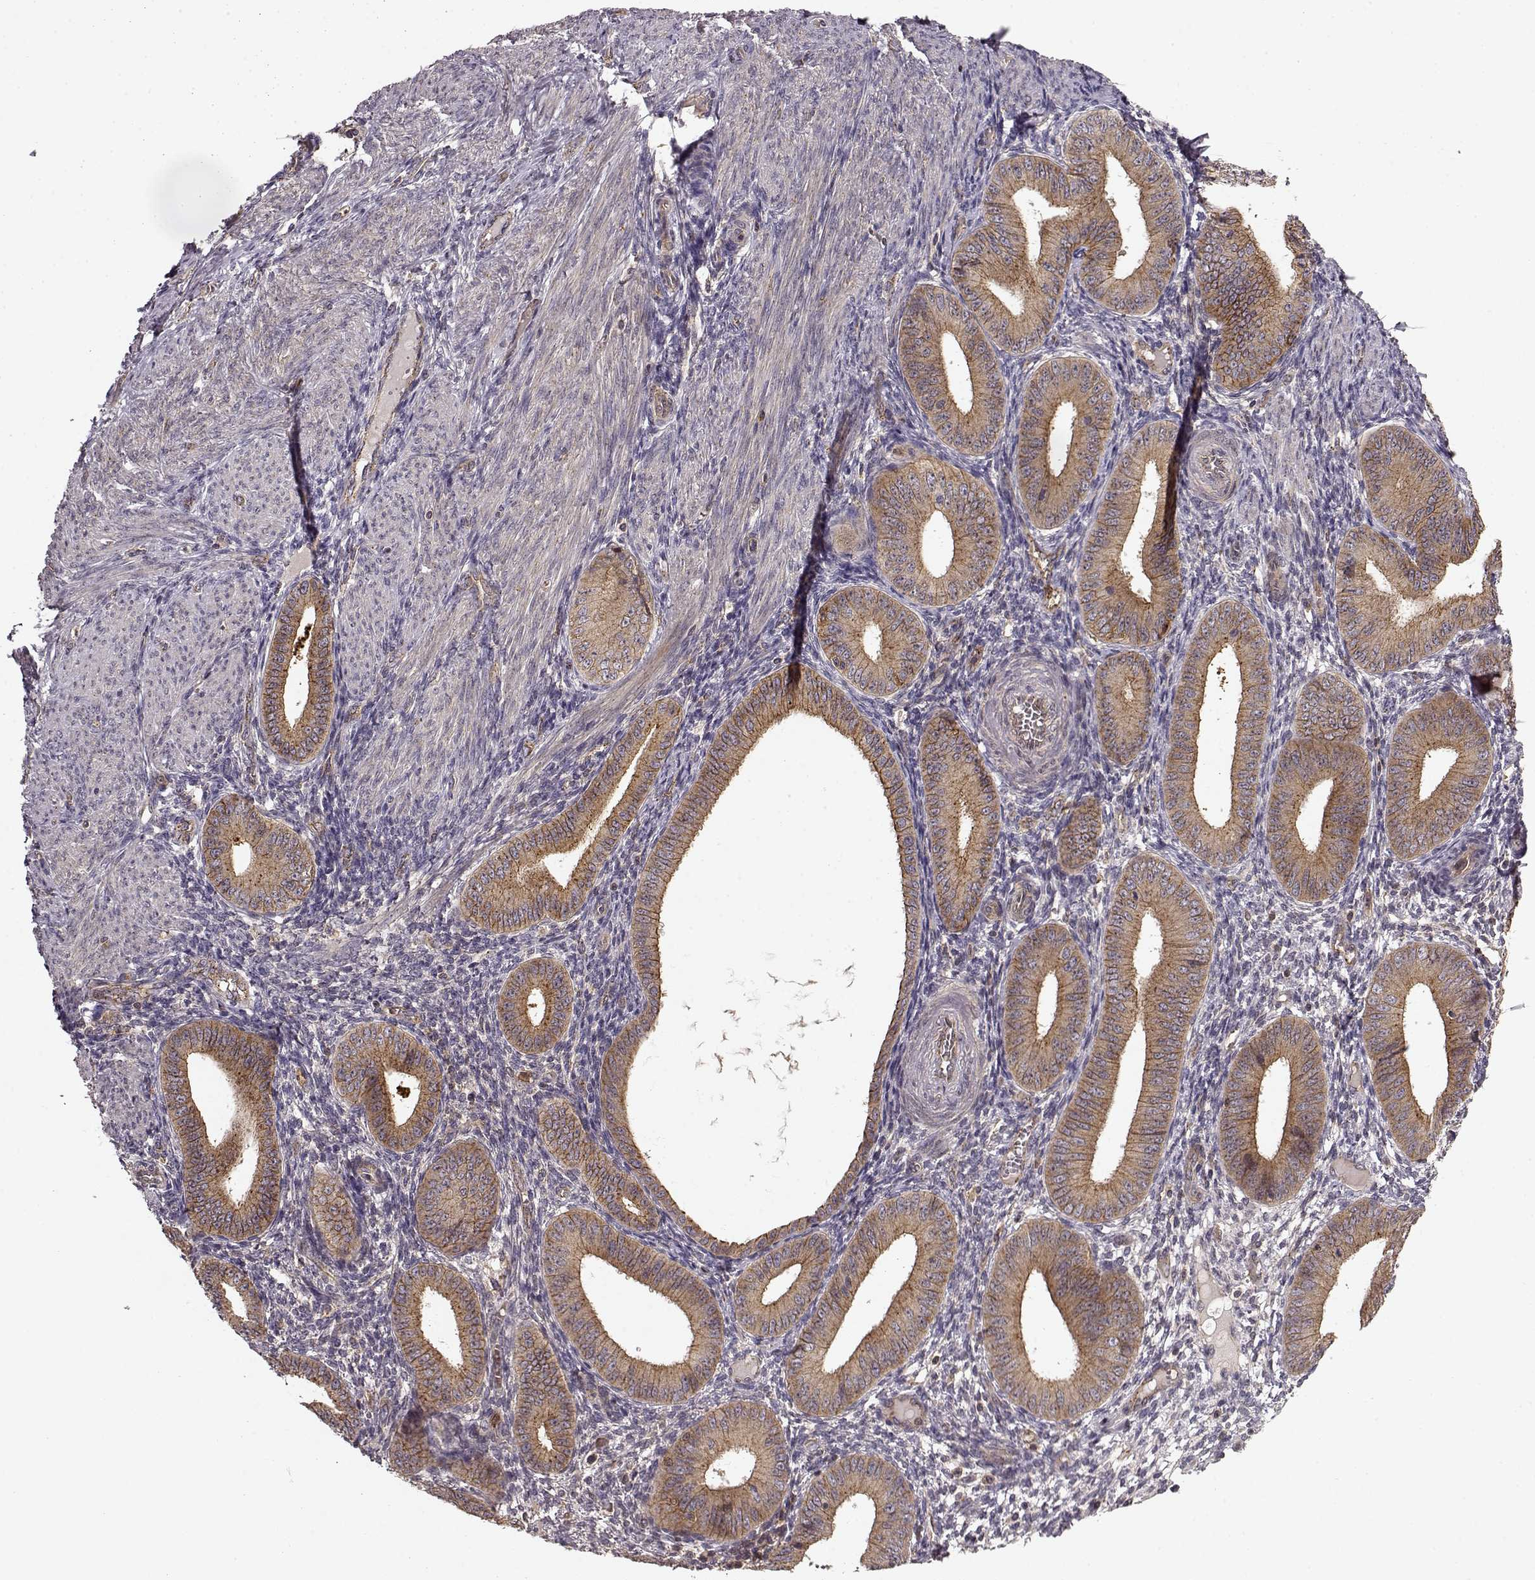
{"staining": {"intensity": "weak", "quantity": "<25%", "location": "cytoplasmic/membranous"}, "tissue": "endometrium", "cell_type": "Cells in endometrial stroma", "image_type": "normal", "snomed": [{"axis": "morphology", "description": "Normal tissue, NOS"}, {"axis": "topography", "description": "Endometrium"}], "caption": "Immunohistochemical staining of benign endometrium demonstrates no significant staining in cells in endometrial stroma. Brightfield microscopy of IHC stained with DAB (3,3'-diaminobenzidine) (brown) and hematoxylin (blue), captured at high magnification.", "gene": "IFRD2", "patient": {"sex": "female", "age": 39}}